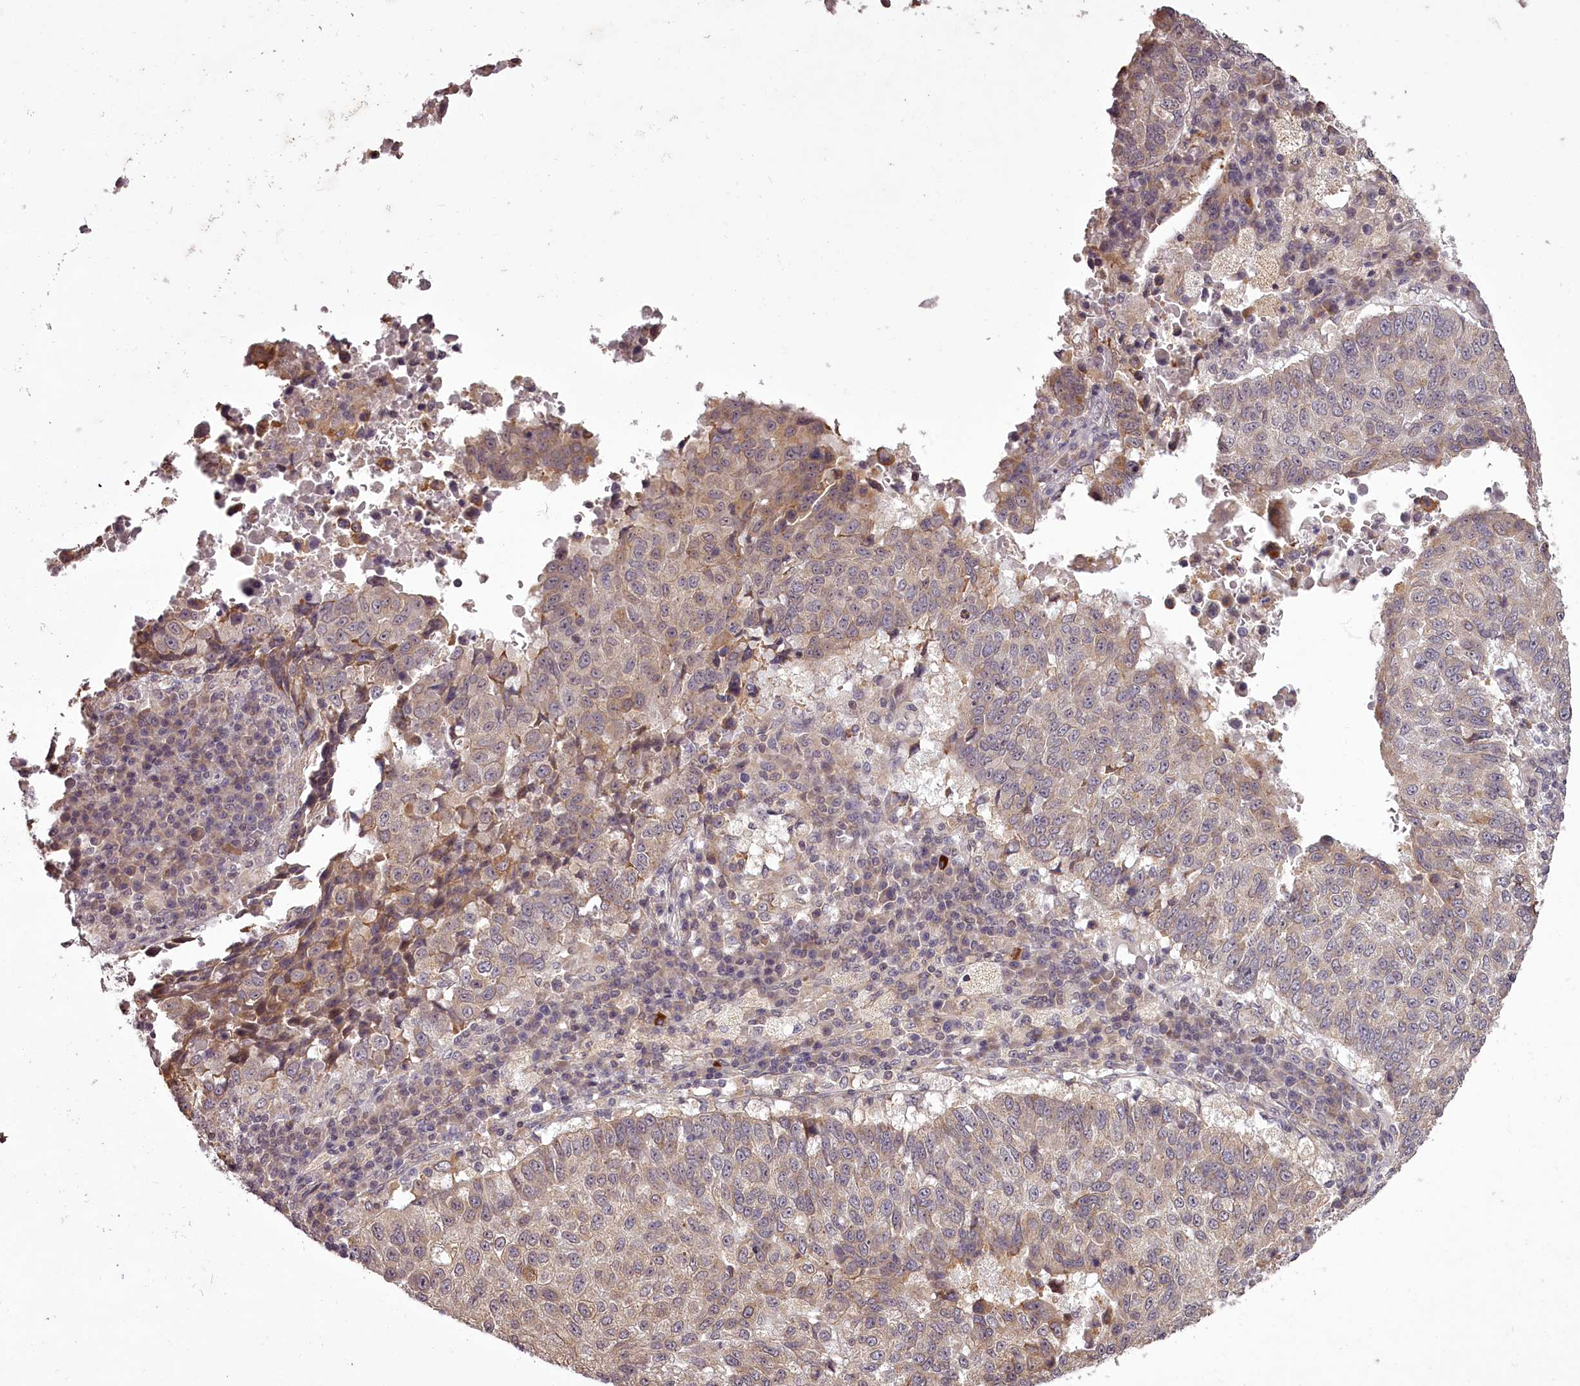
{"staining": {"intensity": "weak", "quantity": "<25%", "location": "cytoplasmic/membranous"}, "tissue": "lung cancer", "cell_type": "Tumor cells", "image_type": "cancer", "snomed": [{"axis": "morphology", "description": "Squamous cell carcinoma, NOS"}, {"axis": "topography", "description": "Lung"}], "caption": "Human lung cancer (squamous cell carcinoma) stained for a protein using IHC exhibits no positivity in tumor cells.", "gene": "CCDC92", "patient": {"sex": "male", "age": 73}}